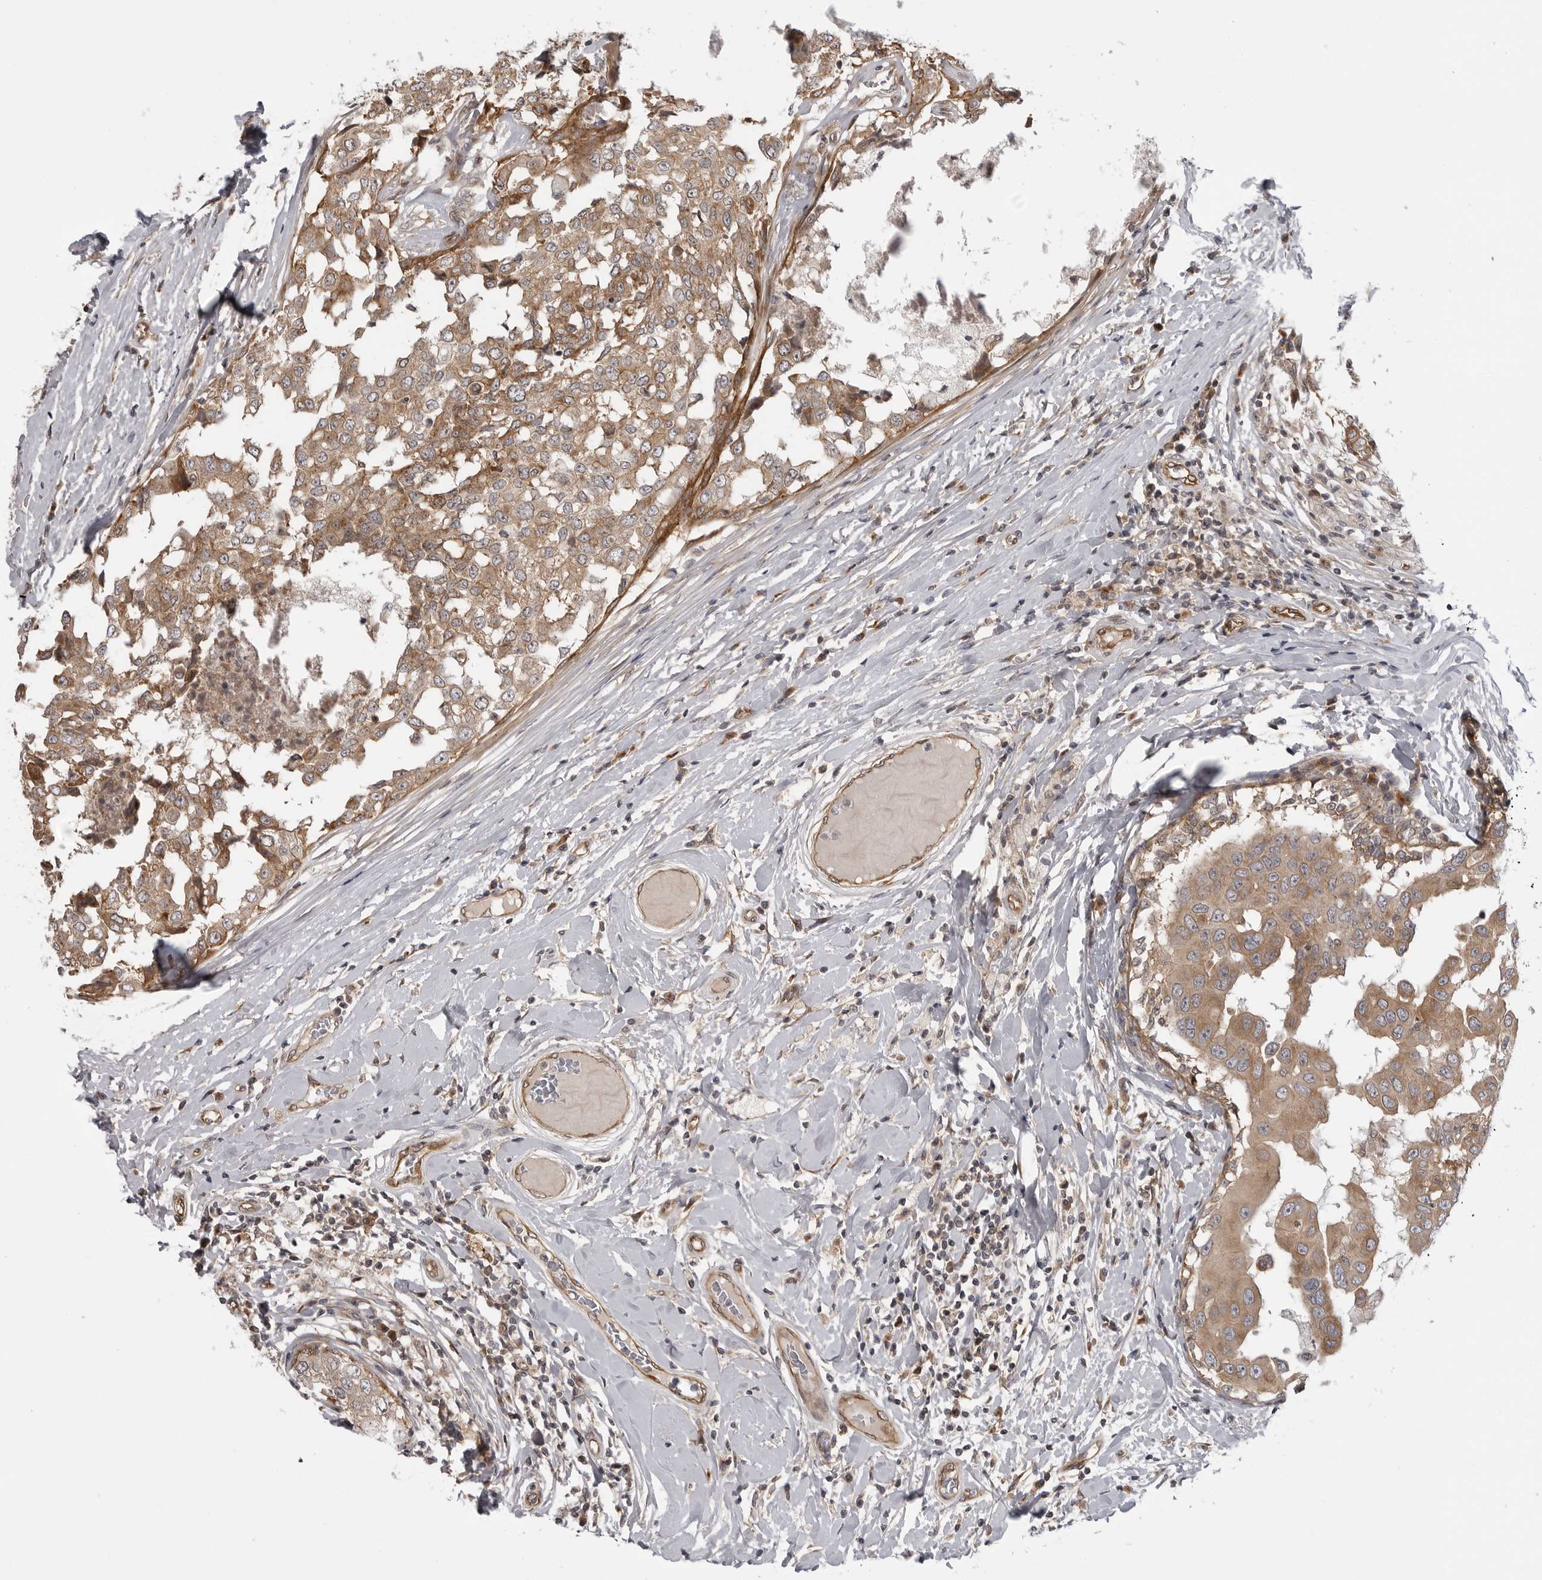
{"staining": {"intensity": "moderate", "quantity": ">75%", "location": "cytoplasmic/membranous"}, "tissue": "breast cancer", "cell_type": "Tumor cells", "image_type": "cancer", "snomed": [{"axis": "morphology", "description": "Duct carcinoma"}, {"axis": "topography", "description": "Breast"}], "caption": "This micrograph displays immunohistochemistry (IHC) staining of intraductal carcinoma (breast), with medium moderate cytoplasmic/membranous staining in approximately >75% of tumor cells.", "gene": "LRRC45", "patient": {"sex": "female", "age": 27}}